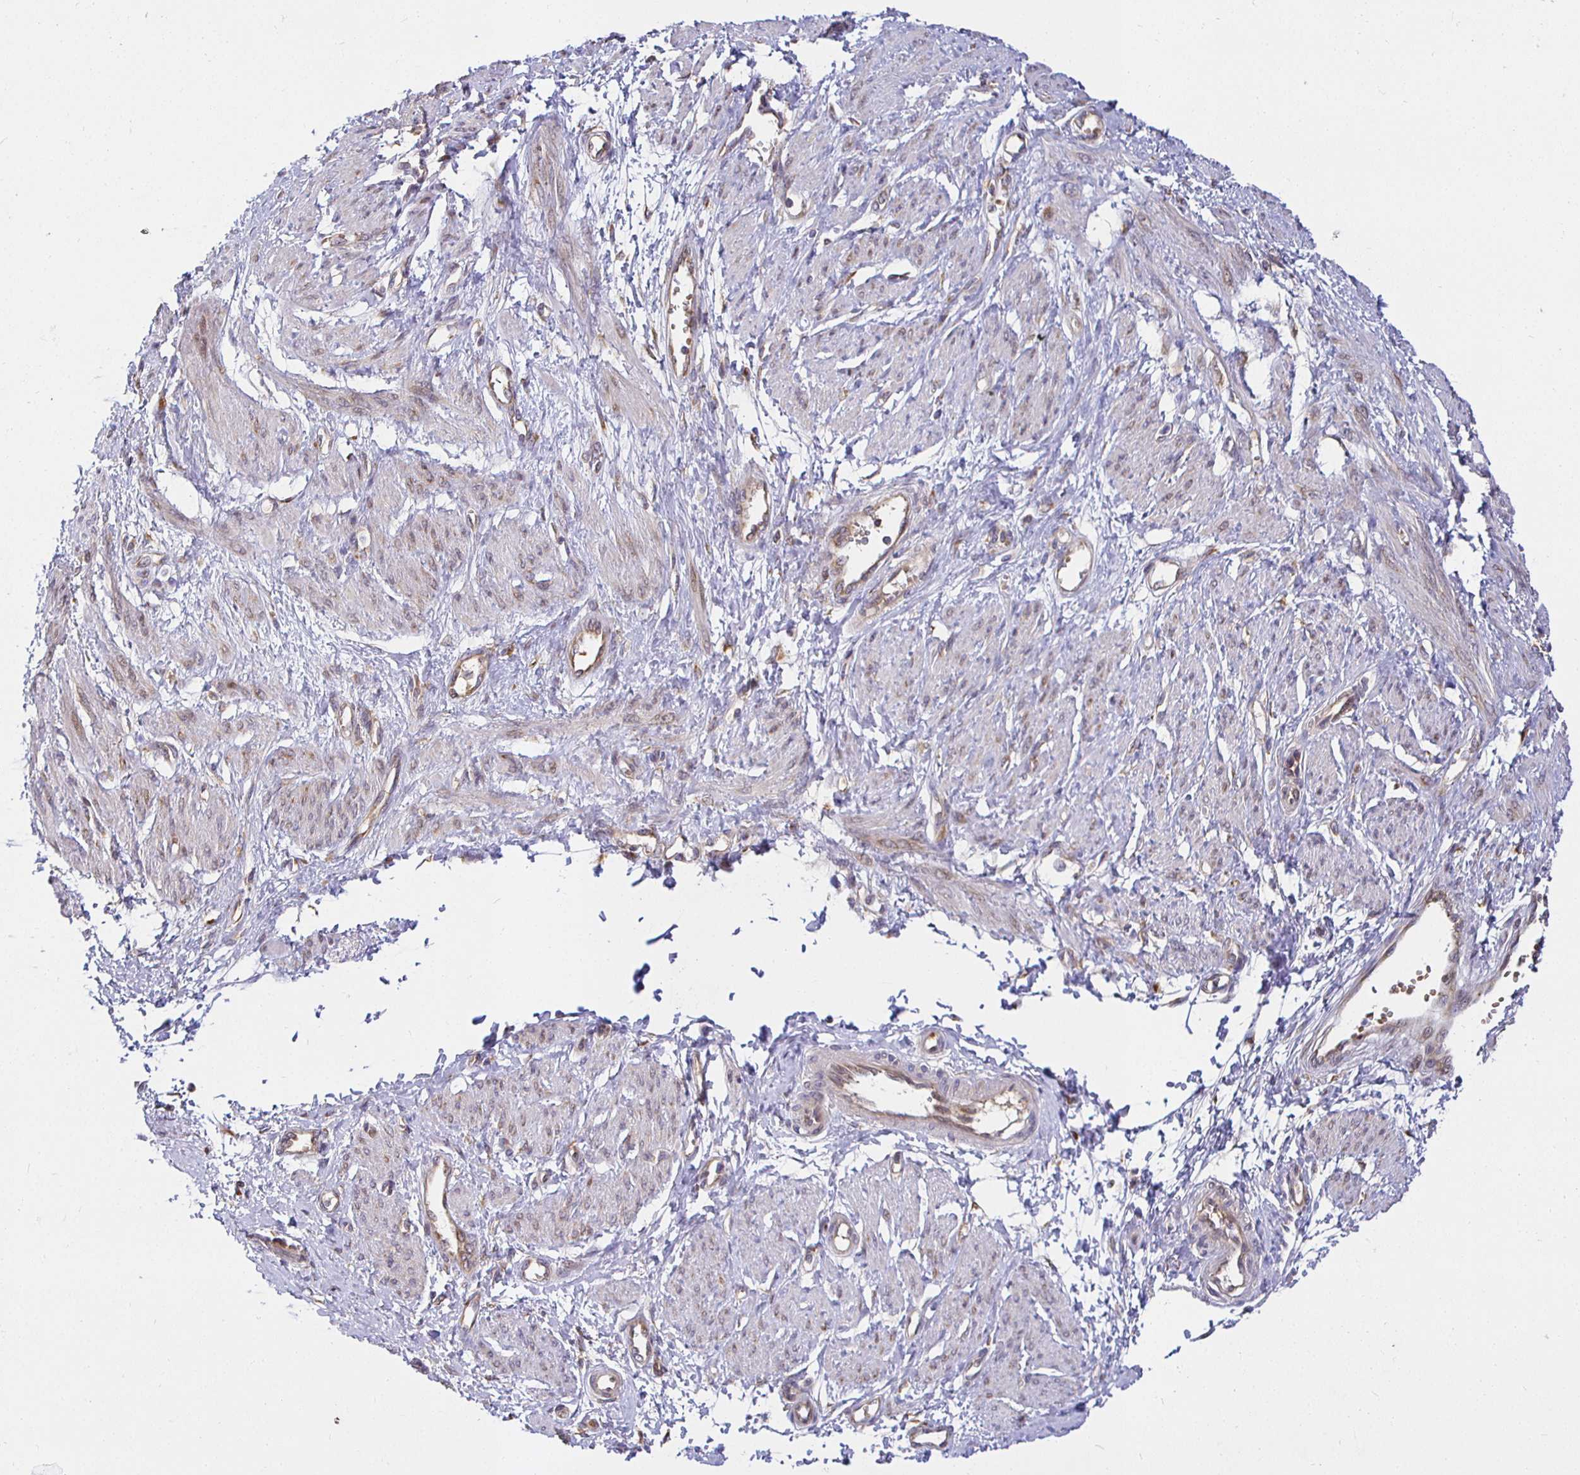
{"staining": {"intensity": "negative", "quantity": "none", "location": "none"}, "tissue": "smooth muscle", "cell_type": "Smooth muscle cells", "image_type": "normal", "snomed": [{"axis": "morphology", "description": "Normal tissue, NOS"}, {"axis": "topography", "description": "Smooth muscle"}, {"axis": "topography", "description": "Uterus"}], "caption": "Micrograph shows no protein positivity in smooth muscle cells of unremarkable smooth muscle. The staining was performed using DAB (3,3'-diaminobenzidine) to visualize the protein expression in brown, while the nuclei were stained in blue with hematoxylin (Magnification: 20x).", "gene": "IRAK1", "patient": {"sex": "female", "age": 39}}